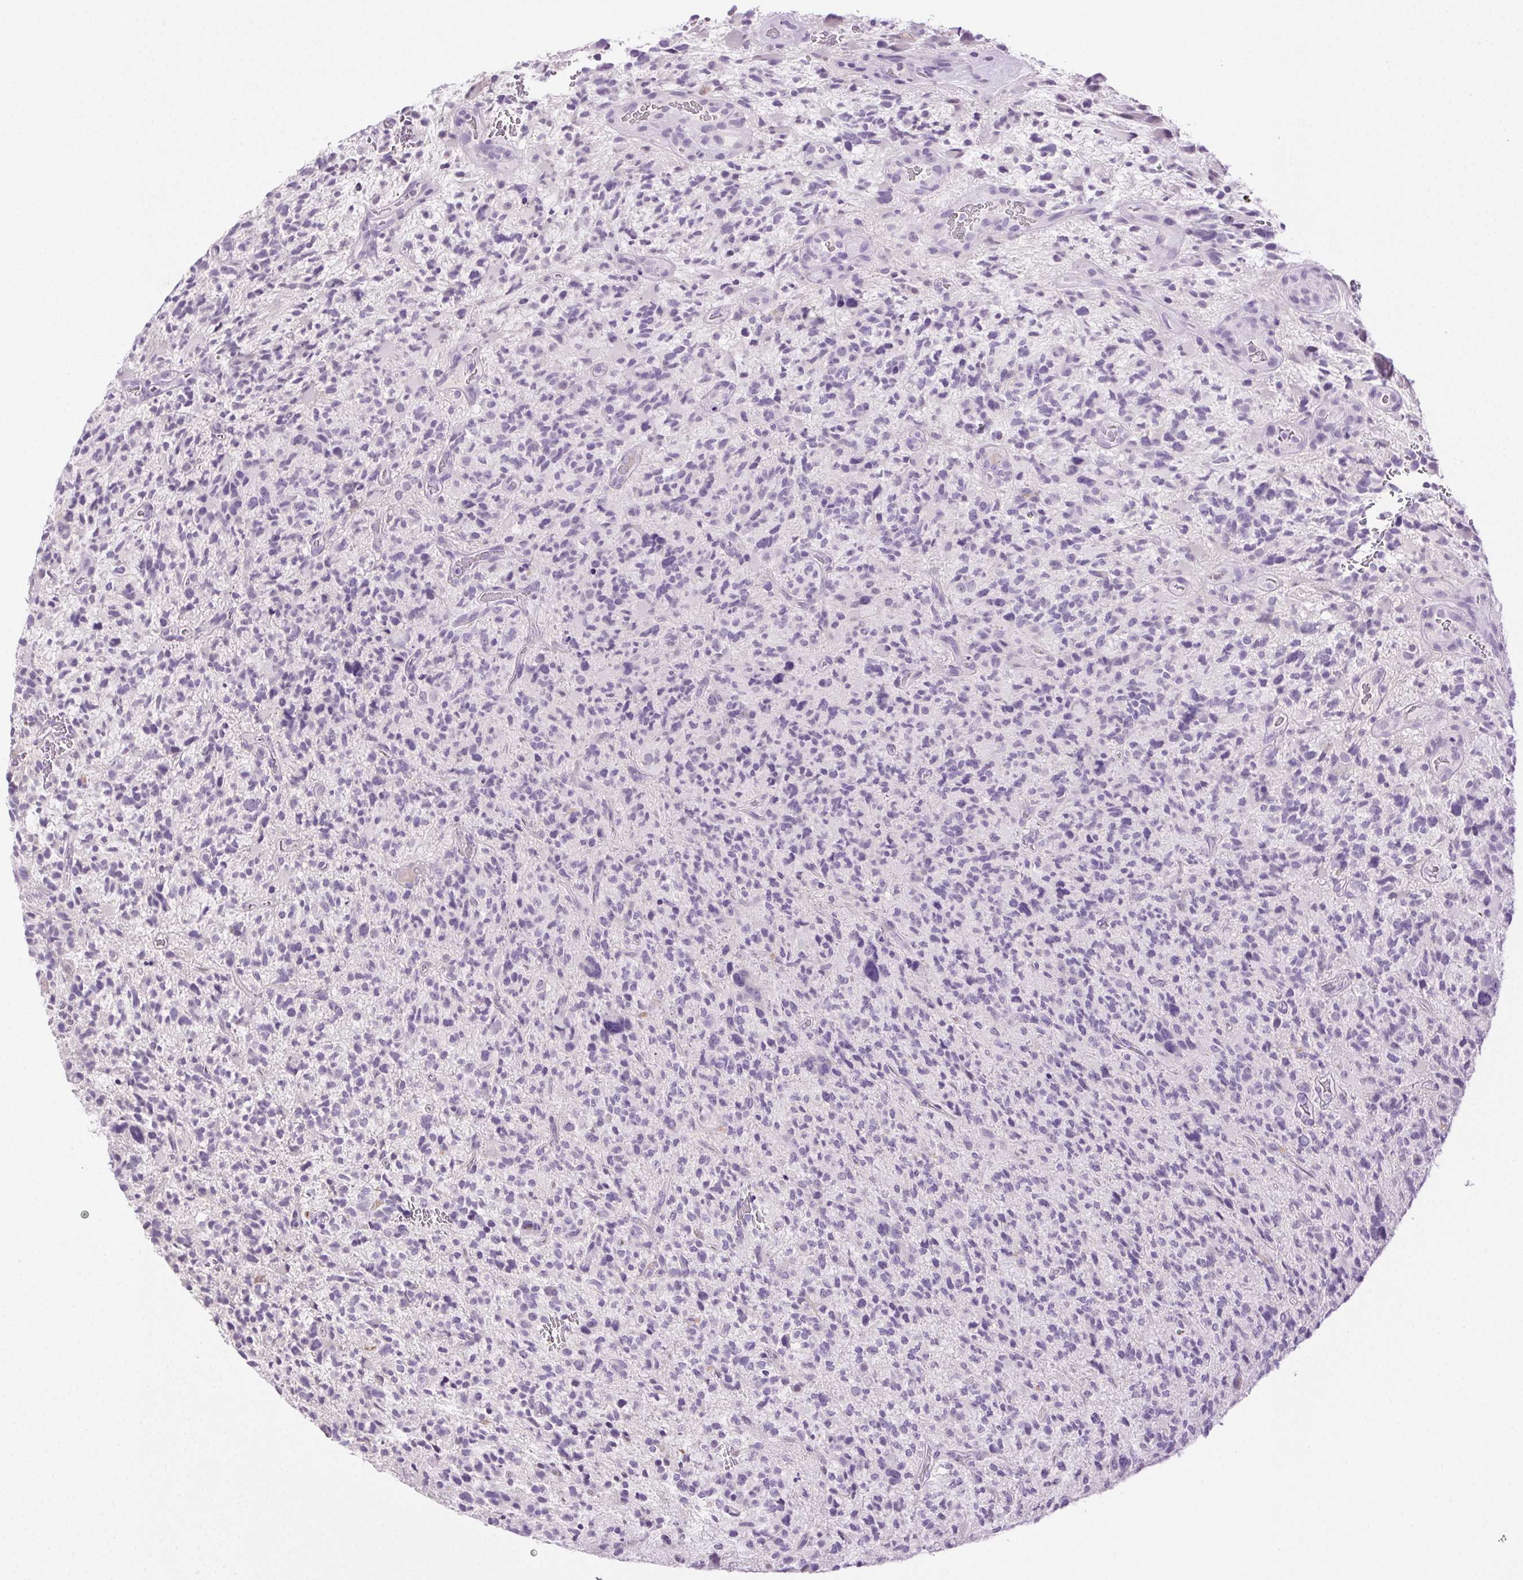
{"staining": {"intensity": "negative", "quantity": "none", "location": "none"}, "tissue": "glioma", "cell_type": "Tumor cells", "image_type": "cancer", "snomed": [{"axis": "morphology", "description": "Glioma, malignant, High grade"}, {"axis": "topography", "description": "Brain"}], "caption": "IHC of human glioma shows no expression in tumor cells.", "gene": "CLDN10", "patient": {"sex": "female", "age": 71}}